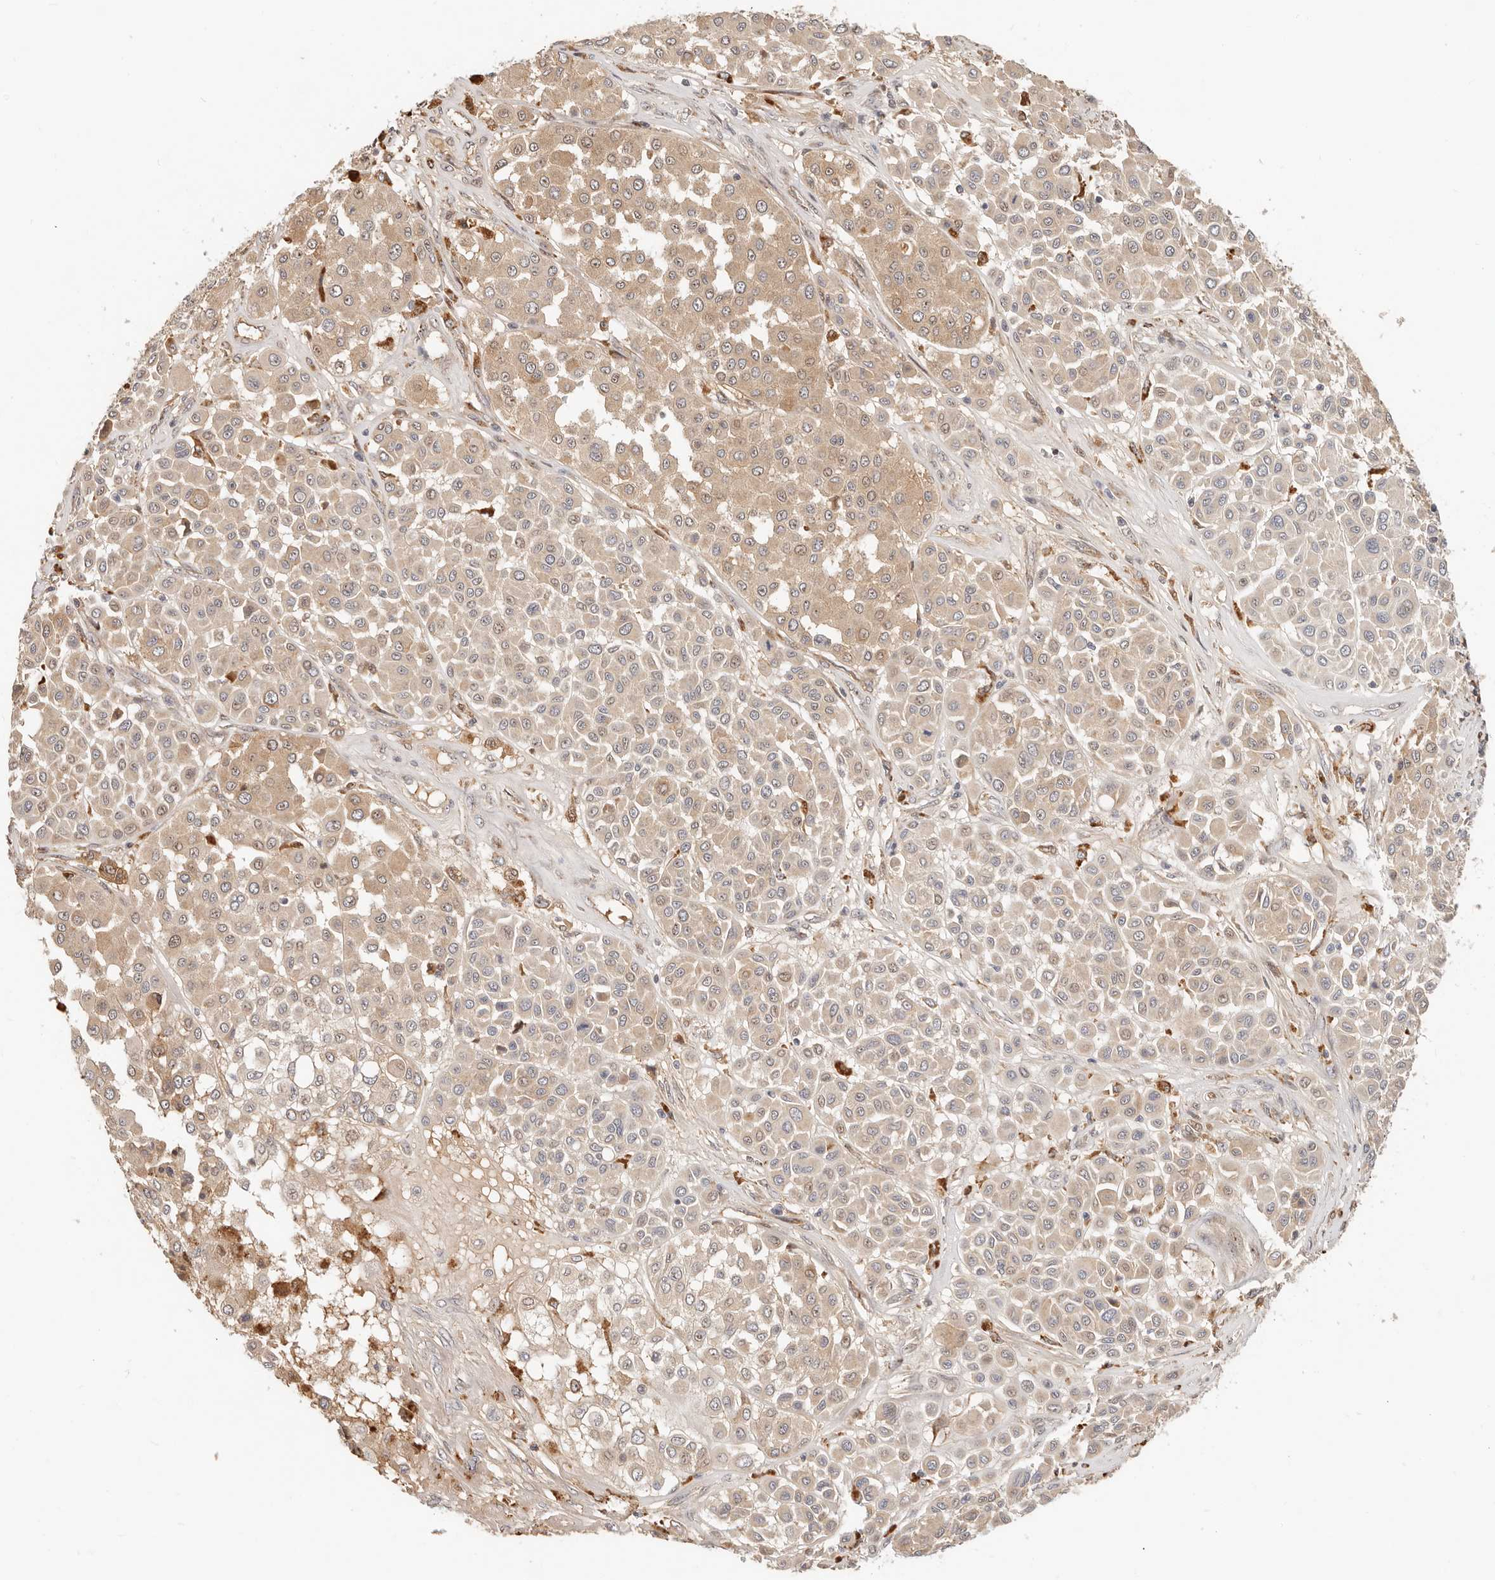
{"staining": {"intensity": "weak", "quantity": "25%-75%", "location": "cytoplasmic/membranous"}, "tissue": "melanoma", "cell_type": "Tumor cells", "image_type": "cancer", "snomed": [{"axis": "morphology", "description": "Malignant melanoma, Metastatic site"}, {"axis": "topography", "description": "Soft tissue"}], "caption": "Human malignant melanoma (metastatic site) stained for a protein (brown) exhibits weak cytoplasmic/membranous positive expression in approximately 25%-75% of tumor cells.", "gene": "ZRANB1", "patient": {"sex": "male", "age": 41}}